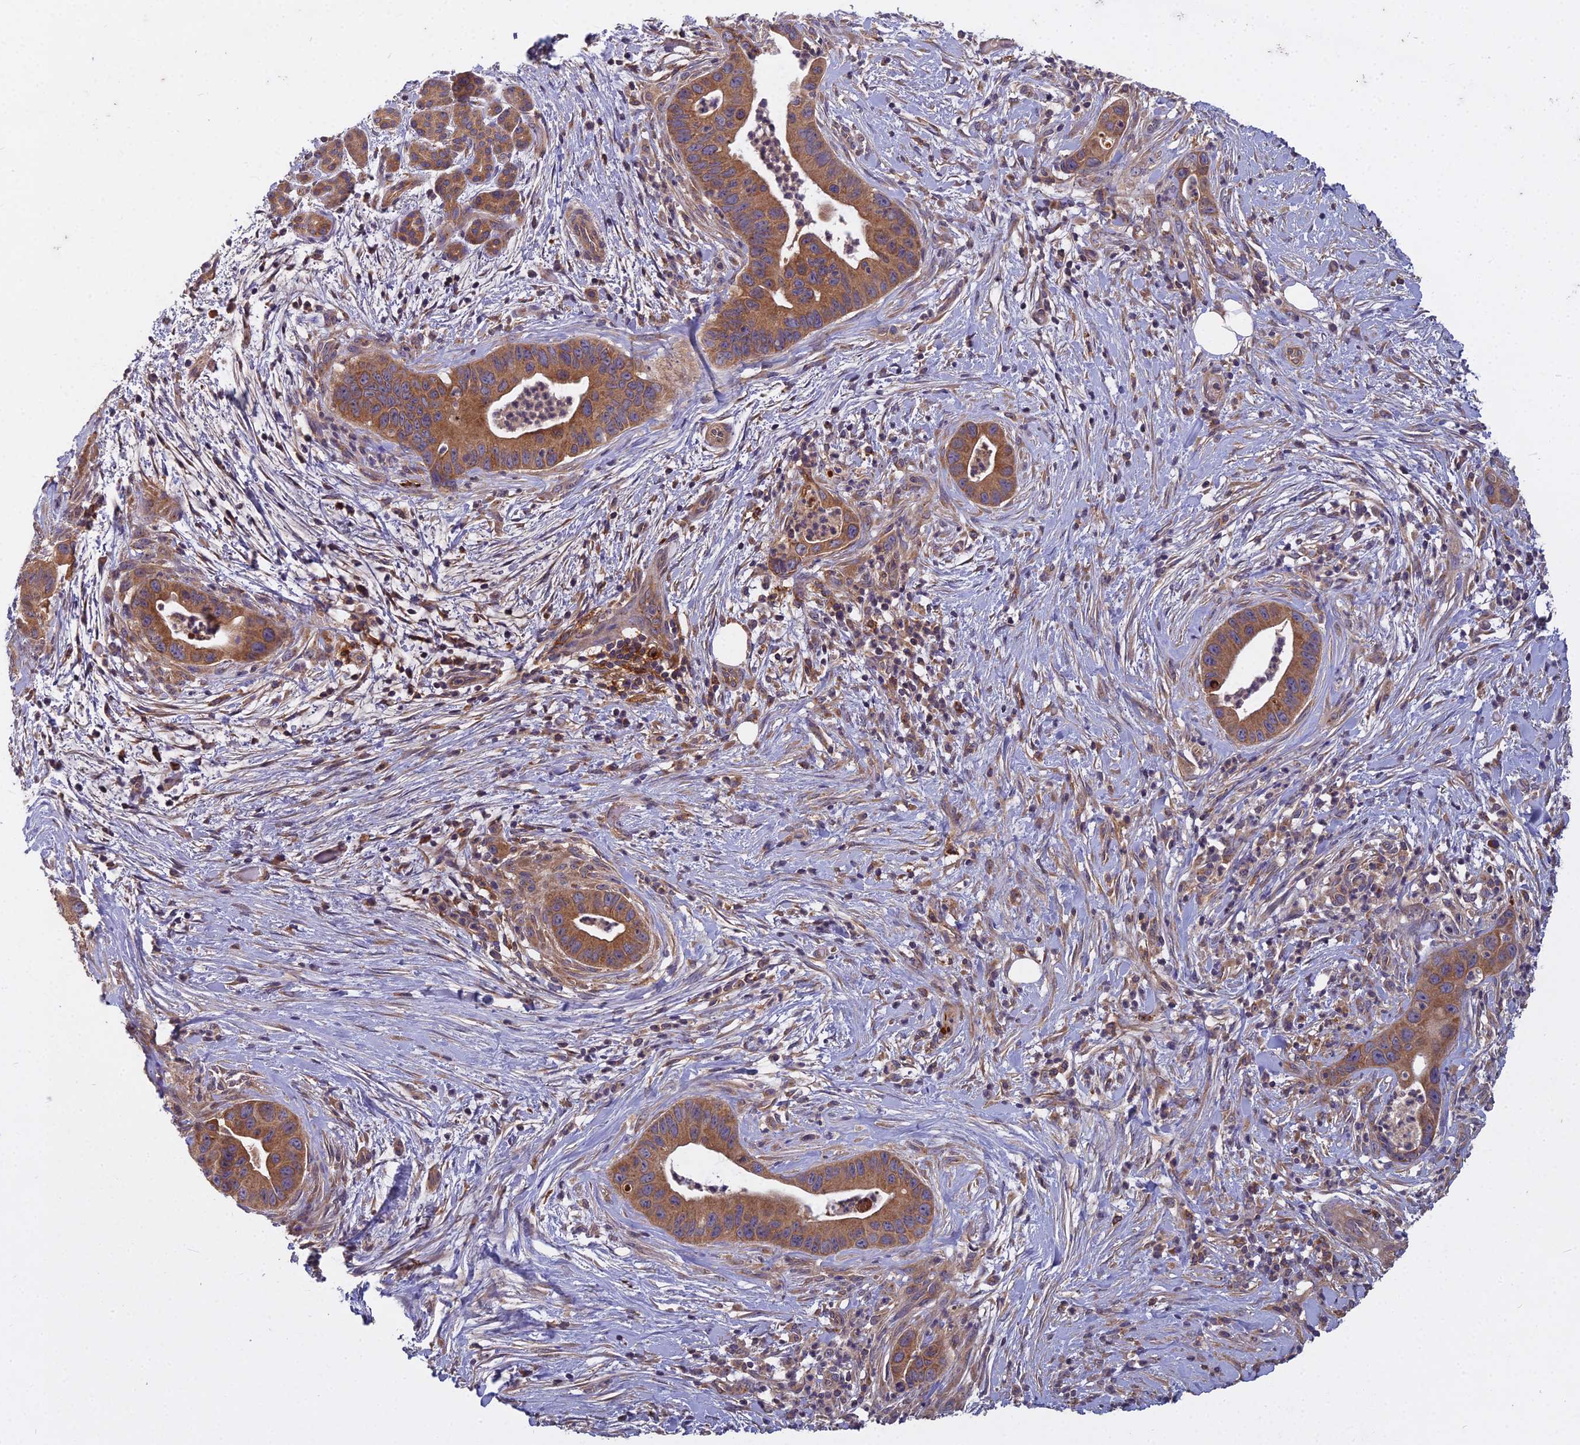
{"staining": {"intensity": "moderate", "quantity": ">75%", "location": "cytoplasmic/membranous"}, "tissue": "pancreatic cancer", "cell_type": "Tumor cells", "image_type": "cancer", "snomed": [{"axis": "morphology", "description": "Adenocarcinoma, NOS"}, {"axis": "topography", "description": "Pancreas"}], "caption": "Protein staining demonstrates moderate cytoplasmic/membranous positivity in about >75% of tumor cells in pancreatic cancer.", "gene": "CCDC167", "patient": {"sex": "male", "age": 73}}